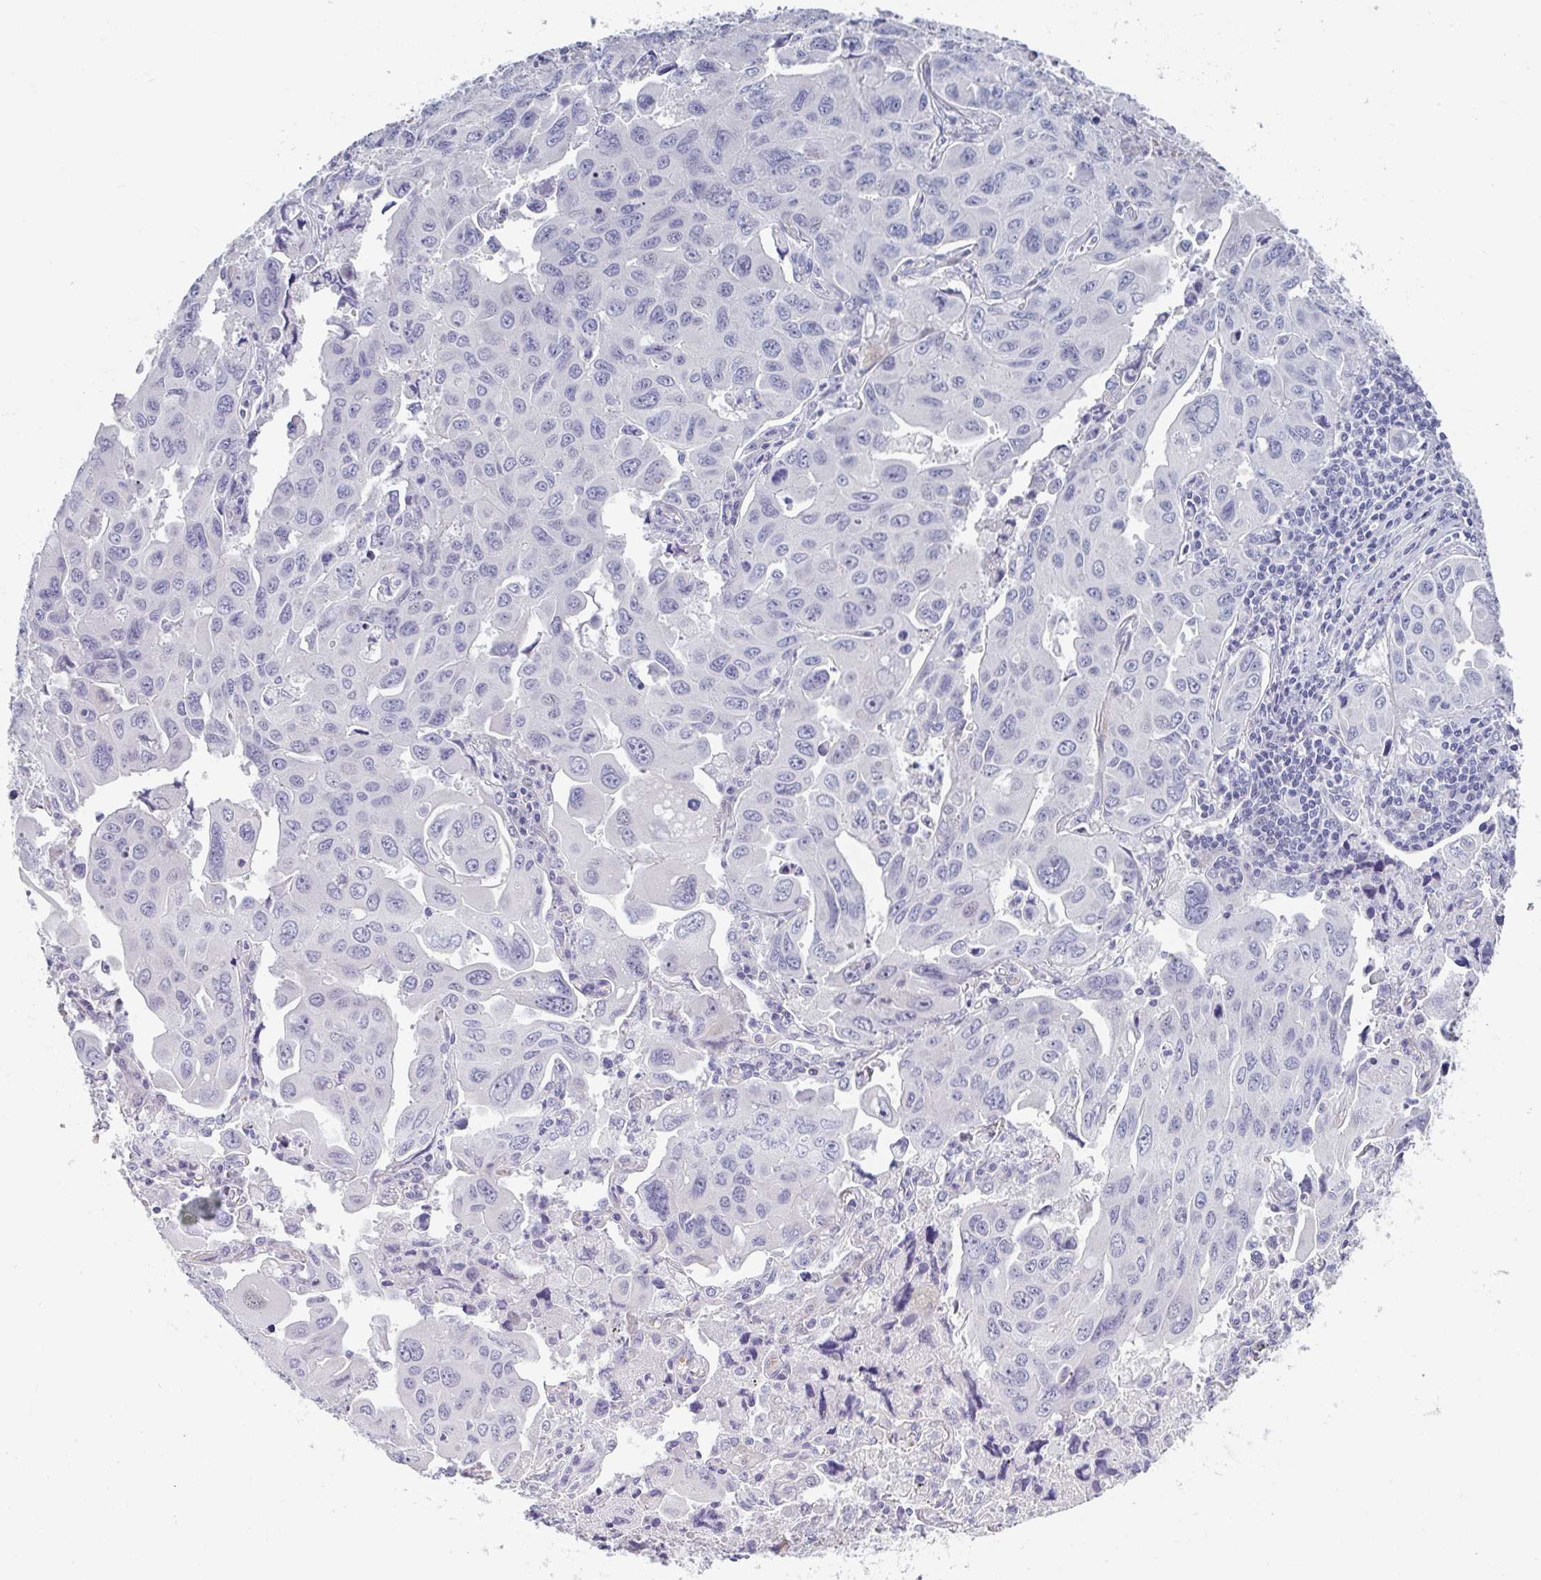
{"staining": {"intensity": "negative", "quantity": "none", "location": "none"}, "tissue": "lung cancer", "cell_type": "Tumor cells", "image_type": "cancer", "snomed": [{"axis": "morphology", "description": "Adenocarcinoma, NOS"}, {"axis": "topography", "description": "Lung"}], "caption": "An image of lung cancer (adenocarcinoma) stained for a protein demonstrates no brown staining in tumor cells.", "gene": "NEU2", "patient": {"sex": "male", "age": 64}}